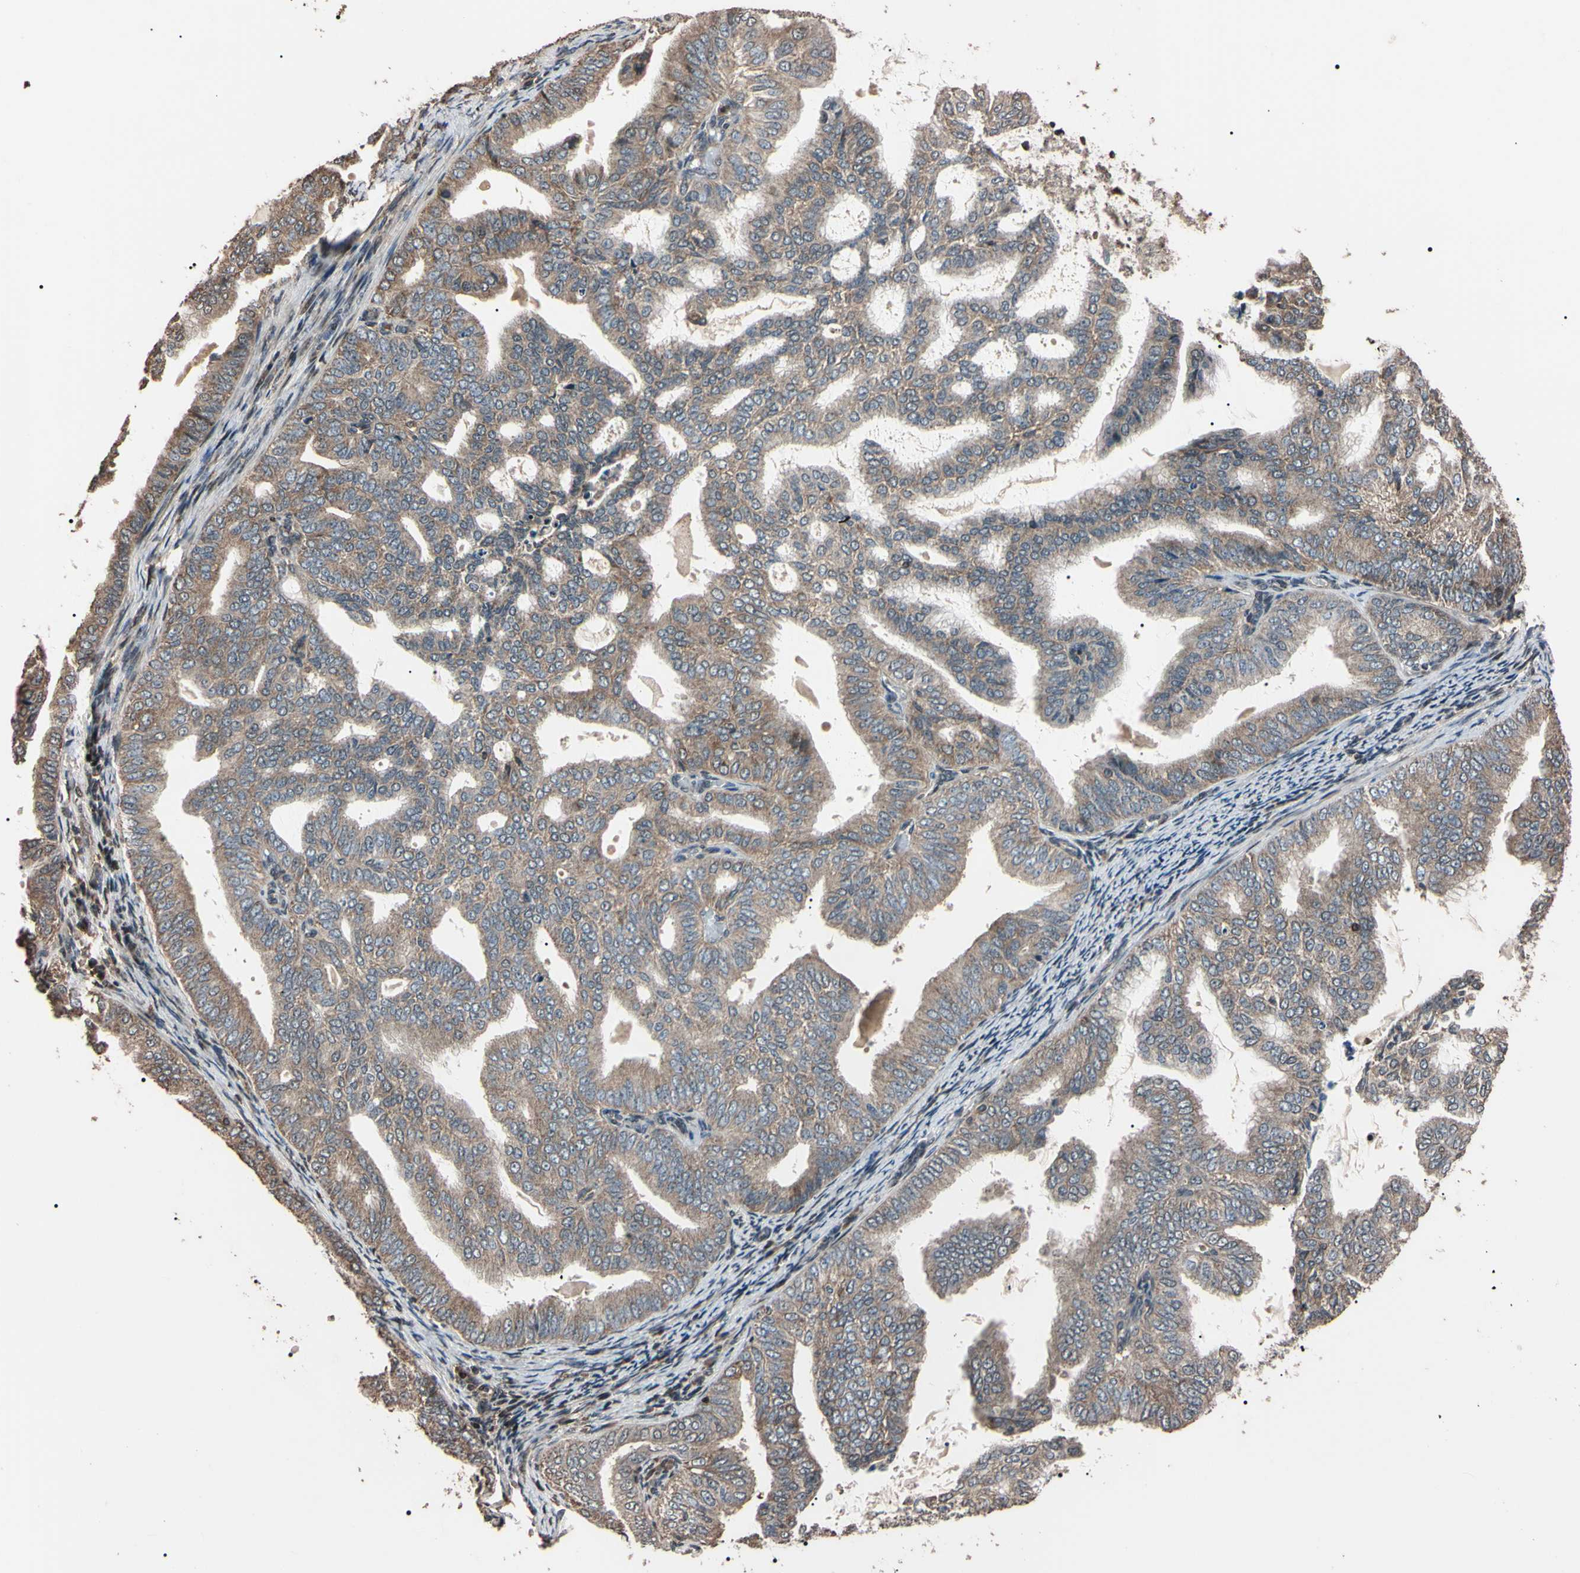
{"staining": {"intensity": "moderate", "quantity": ">75%", "location": "cytoplasmic/membranous"}, "tissue": "endometrial cancer", "cell_type": "Tumor cells", "image_type": "cancer", "snomed": [{"axis": "morphology", "description": "Adenocarcinoma, NOS"}, {"axis": "topography", "description": "Endometrium"}], "caption": "Immunohistochemistry (IHC) staining of endometrial cancer, which displays medium levels of moderate cytoplasmic/membranous positivity in approximately >75% of tumor cells indicating moderate cytoplasmic/membranous protein positivity. The staining was performed using DAB (brown) for protein detection and nuclei were counterstained in hematoxylin (blue).", "gene": "TNFRSF1A", "patient": {"sex": "female", "age": 58}}